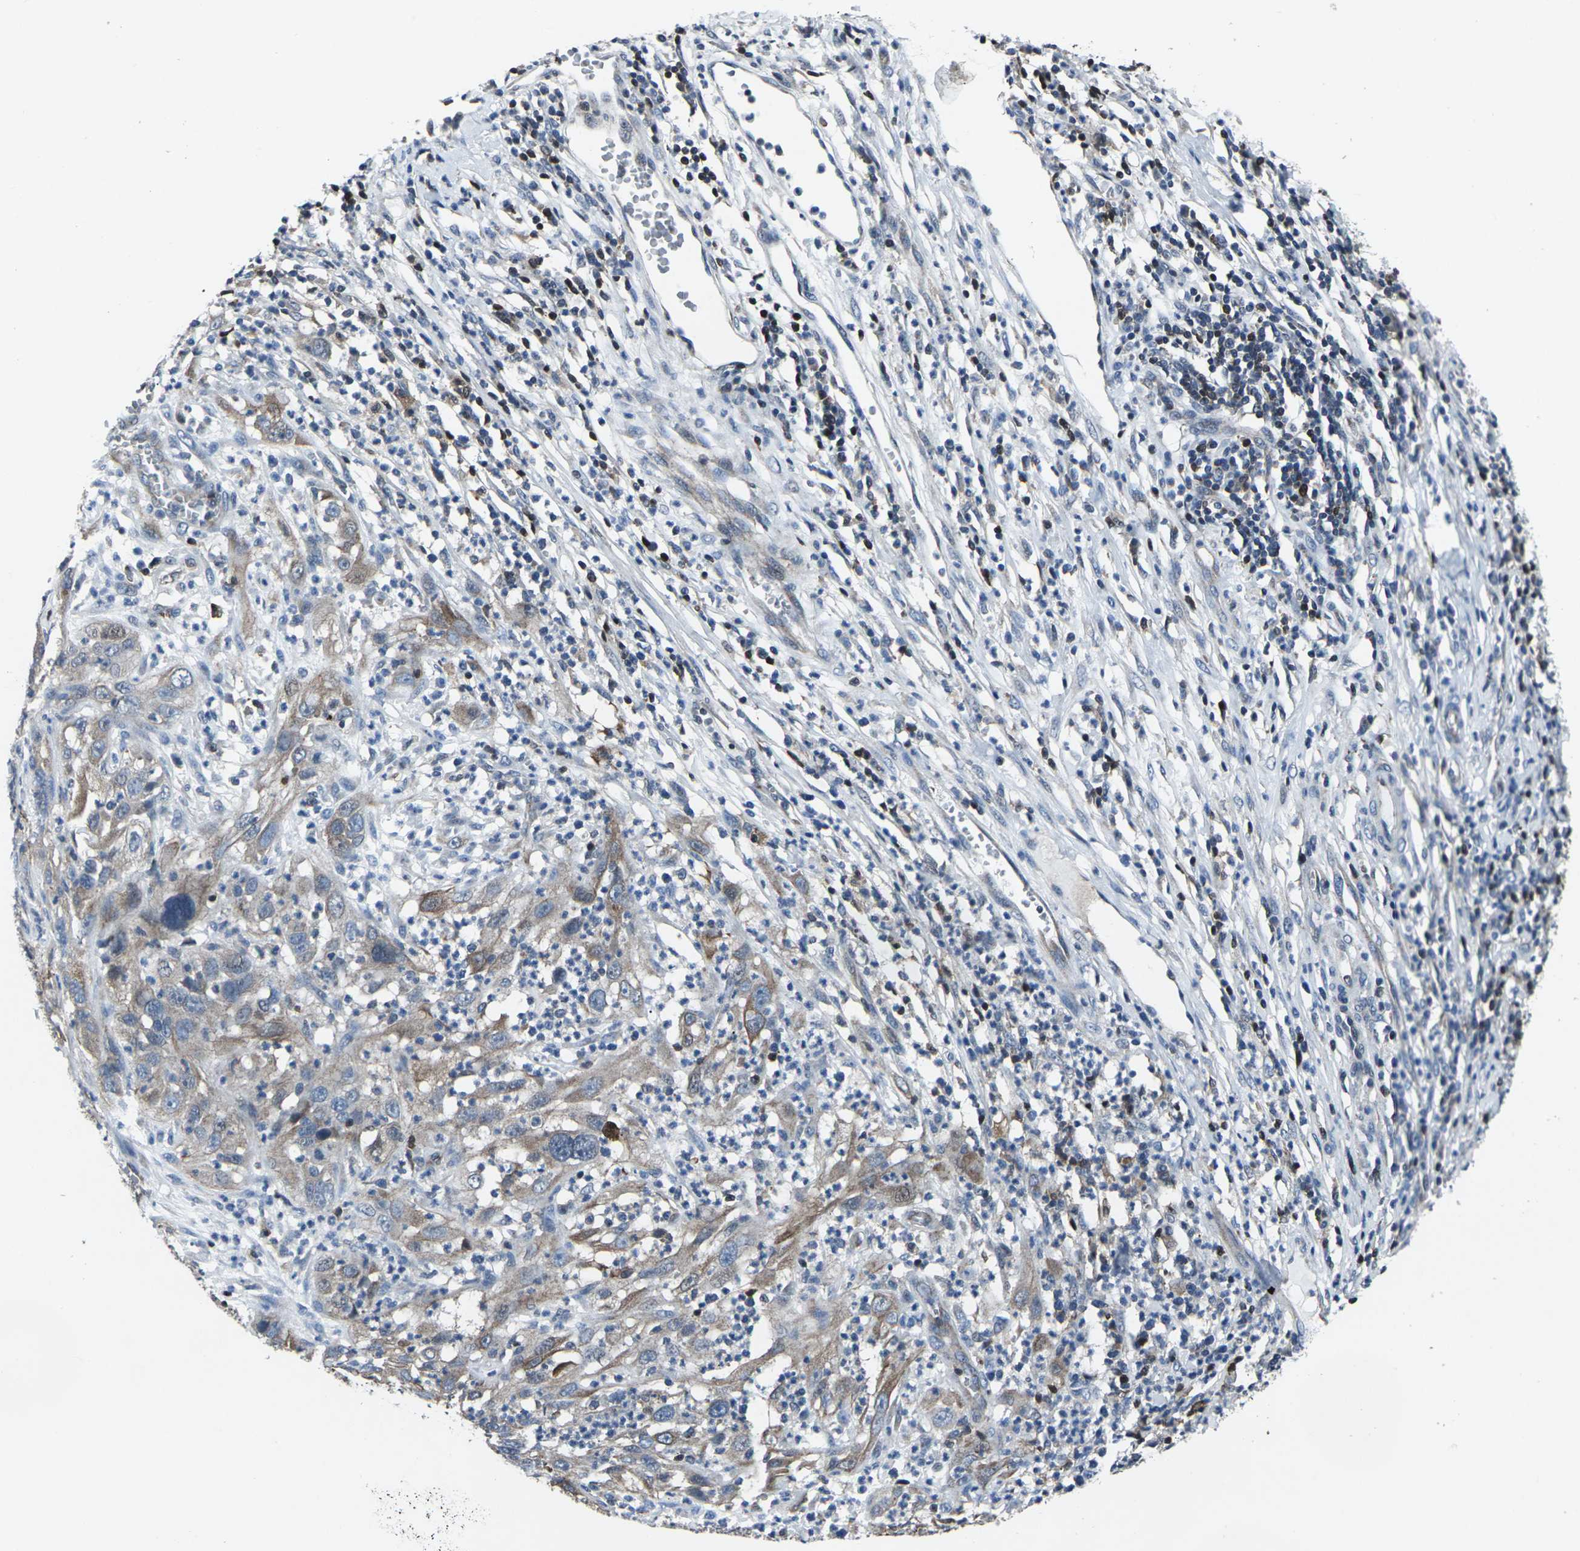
{"staining": {"intensity": "weak", "quantity": ">75%", "location": "cytoplasmic/membranous"}, "tissue": "cervical cancer", "cell_type": "Tumor cells", "image_type": "cancer", "snomed": [{"axis": "morphology", "description": "Squamous cell carcinoma, NOS"}, {"axis": "topography", "description": "Cervix"}], "caption": "Squamous cell carcinoma (cervical) stained for a protein reveals weak cytoplasmic/membranous positivity in tumor cells.", "gene": "STAT4", "patient": {"sex": "female", "age": 32}}